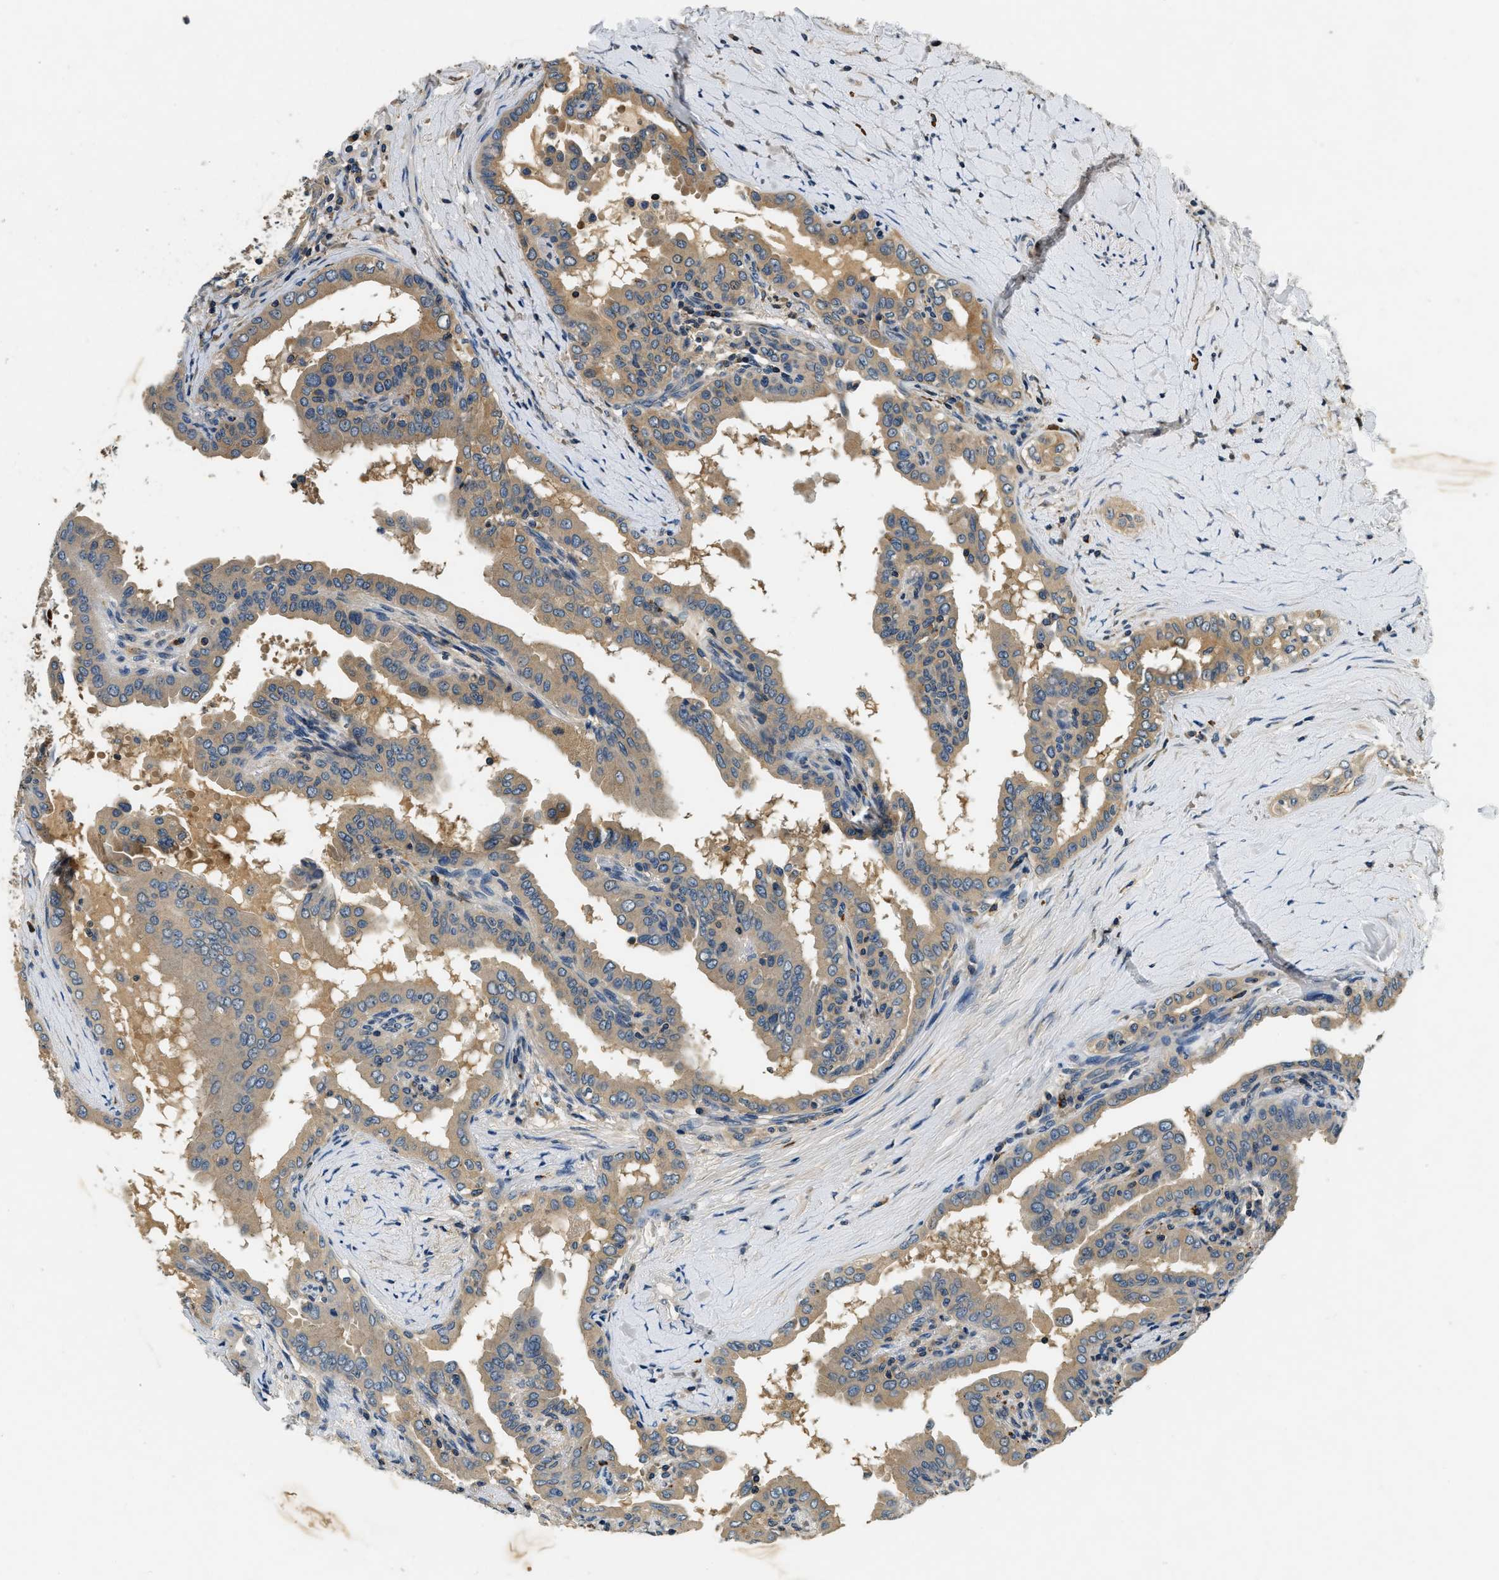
{"staining": {"intensity": "moderate", "quantity": ">75%", "location": "cytoplasmic/membranous"}, "tissue": "thyroid cancer", "cell_type": "Tumor cells", "image_type": "cancer", "snomed": [{"axis": "morphology", "description": "Papillary adenocarcinoma, NOS"}, {"axis": "topography", "description": "Thyroid gland"}], "caption": "IHC of papillary adenocarcinoma (thyroid) demonstrates medium levels of moderate cytoplasmic/membranous expression in about >75% of tumor cells.", "gene": "RESF1", "patient": {"sex": "male", "age": 33}}